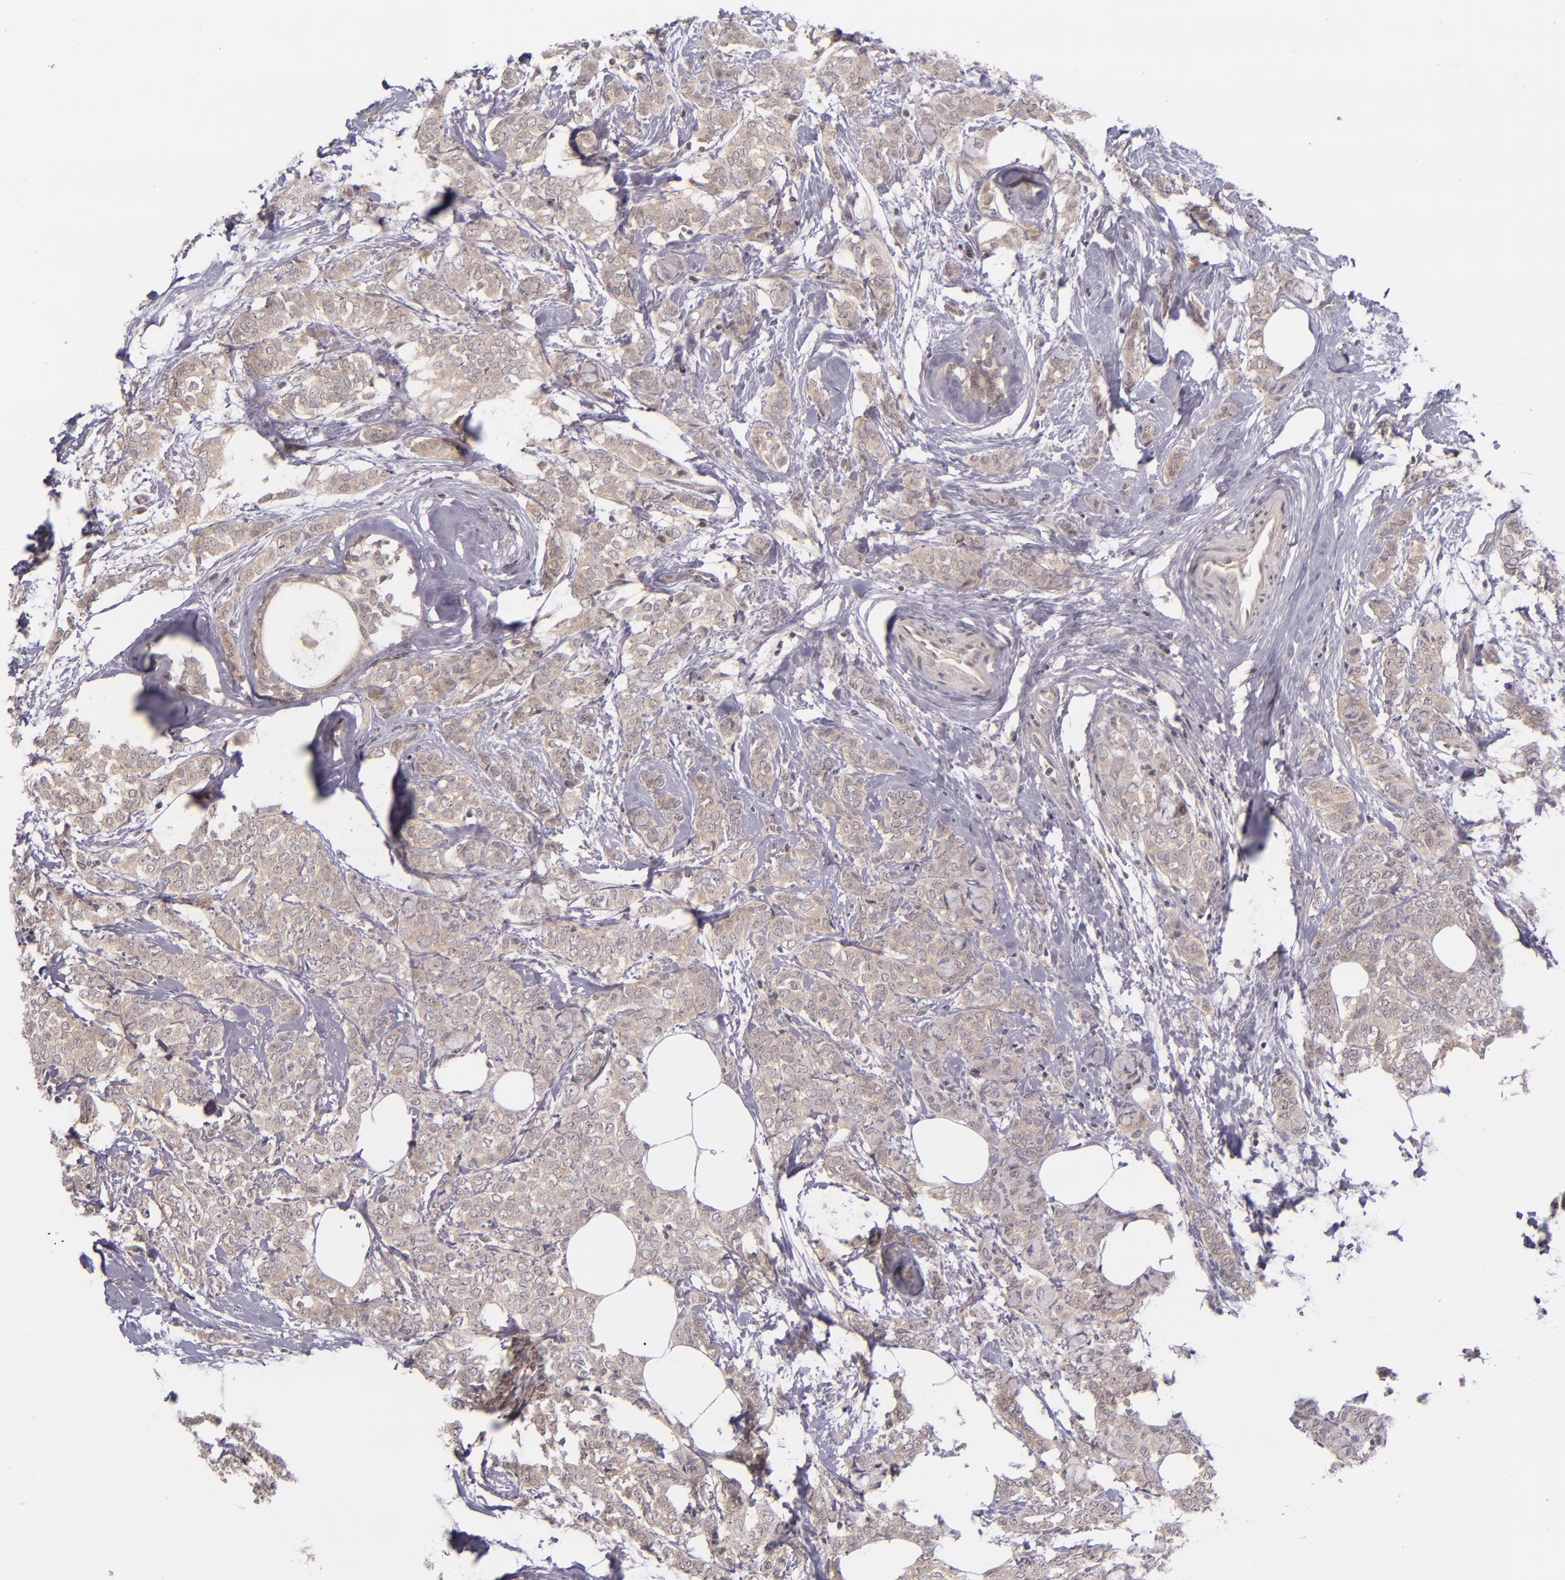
{"staining": {"intensity": "weak", "quantity": "25%-75%", "location": "cytoplasmic/membranous"}, "tissue": "breast cancer", "cell_type": "Tumor cells", "image_type": "cancer", "snomed": [{"axis": "morphology", "description": "Lobular carcinoma"}, {"axis": "topography", "description": "Breast"}], "caption": "Immunohistochemistry image of lobular carcinoma (breast) stained for a protein (brown), which reveals low levels of weak cytoplasmic/membranous expression in approximately 25%-75% of tumor cells.", "gene": "TSC2", "patient": {"sex": "female", "age": 60}}